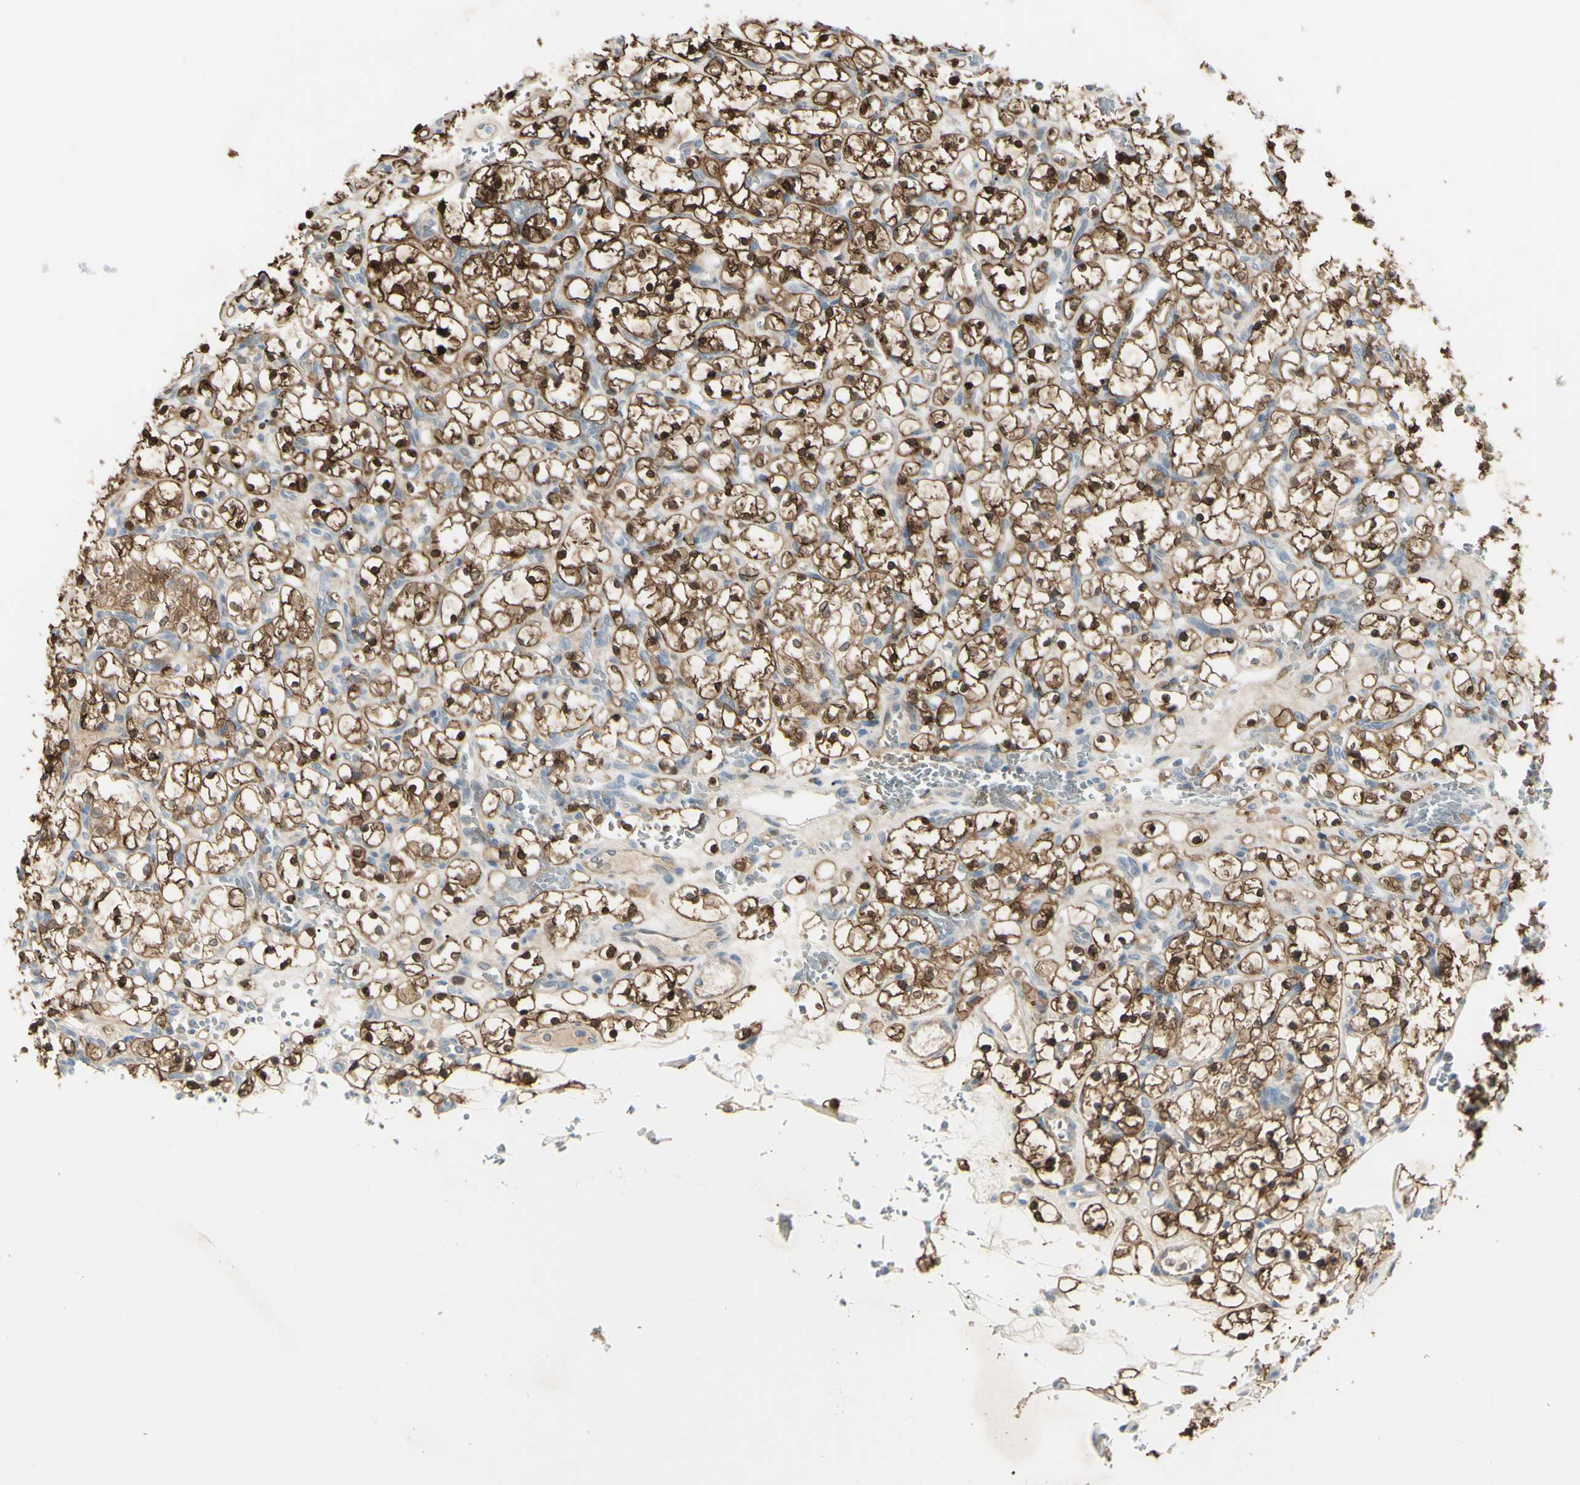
{"staining": {"intensity": "strong", "quantity": ">75%", "location": "cytoplasmic/membranous,nuclear"}, "tissue": "renal cancer", "cell_type": "Tumor cells", "image_type": "cancer", "snomed": [{"axis": "morphology", "description": "Adenocarcinoma, NOS"}, {"axis": "topography", "description": "Kidney"}], "caption": "IHC (DAB) staining of human adenocarcinoma (renal) shows strong cytoplasmic/membranous and nuclear protein positivity in about >75% of tumor cells.", "gene": "C1orf159", "patient": {"sex": "female", "age": 69}}